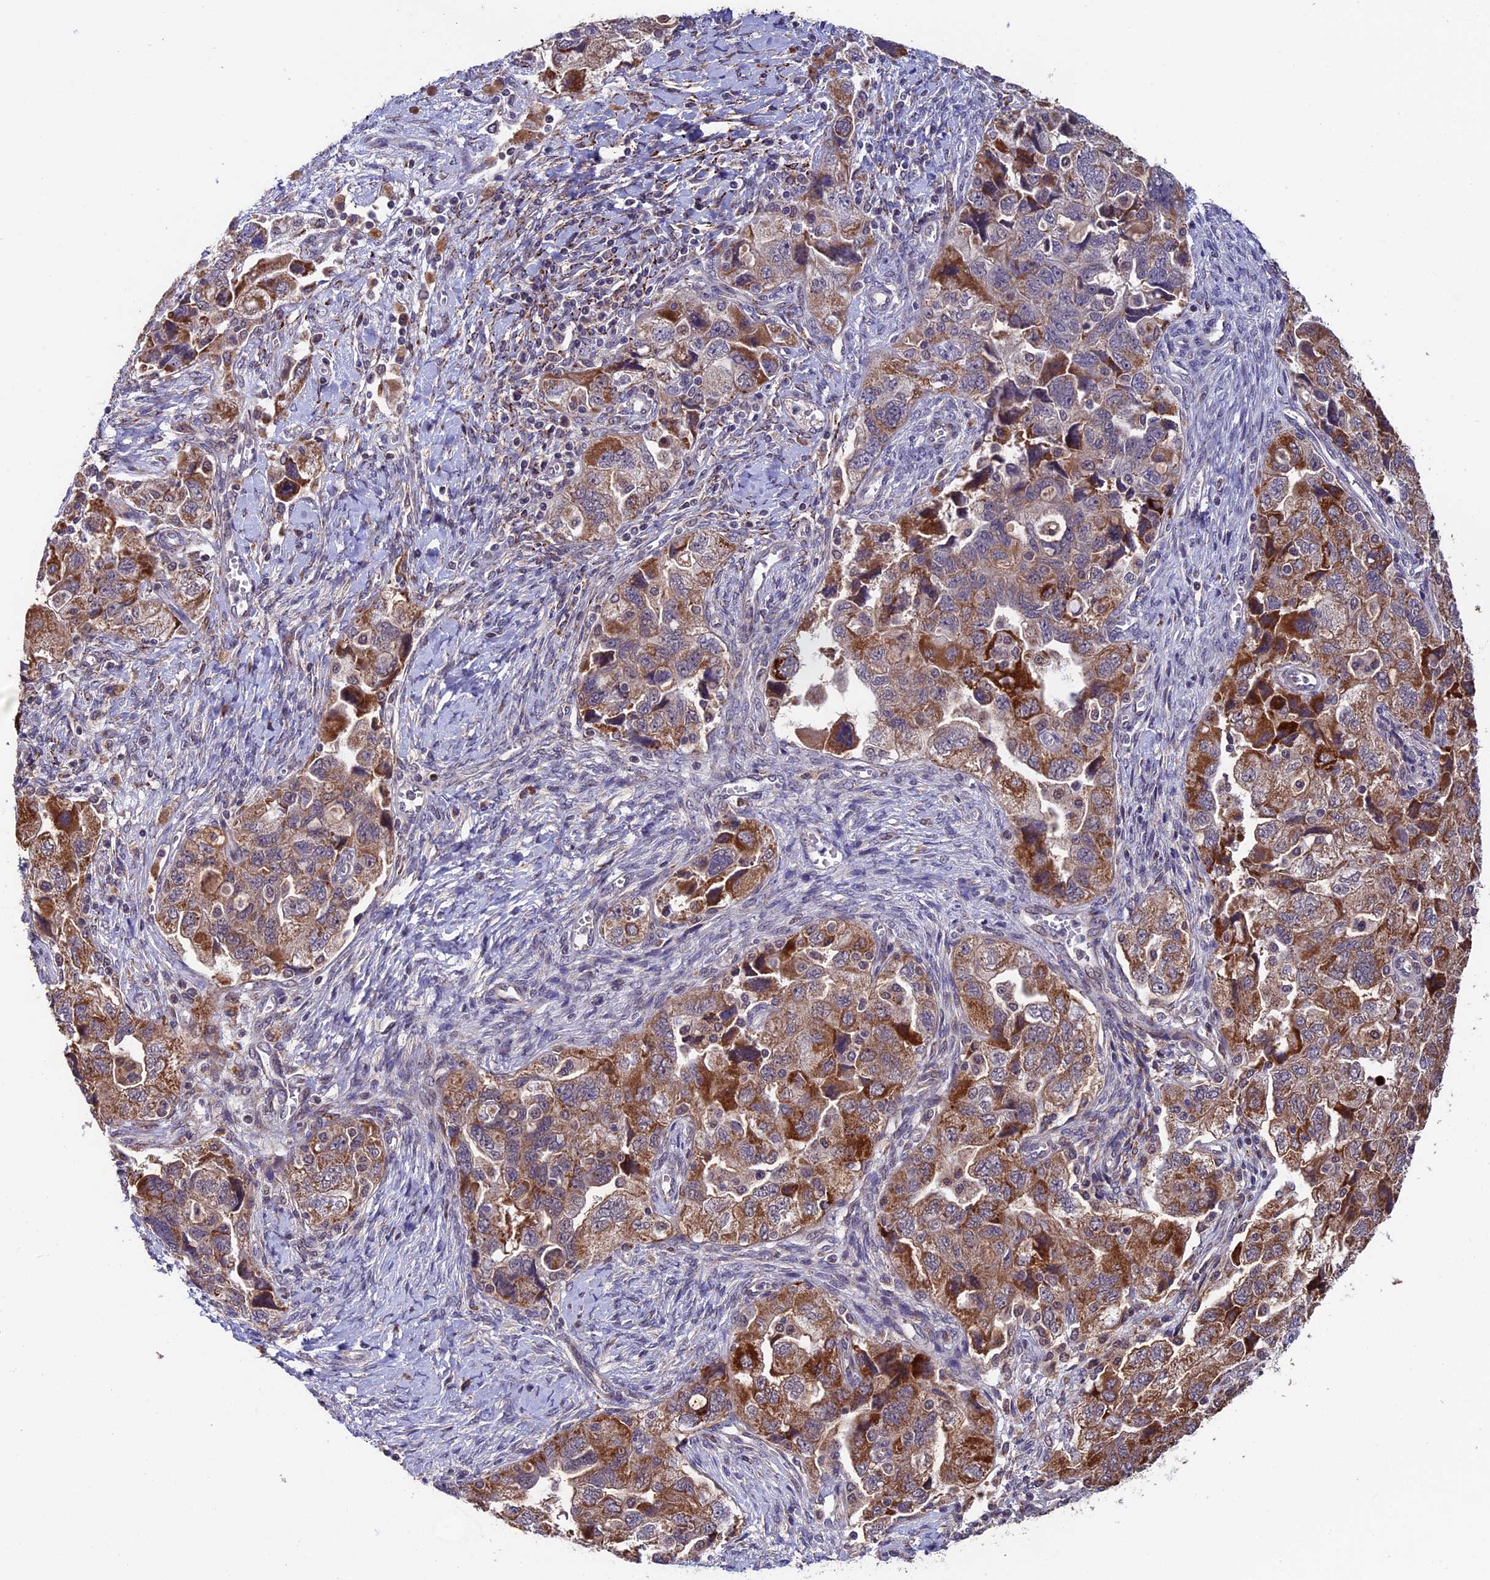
{"staining": {"intensity": "moderate", "quantity": ">75%", "location": "cytoplasmic/membranous"}, "tissue": "ovarian cancer", "cell_type": "Tumor cells", "image_type": "cancer", "snomed": [{"axis": "morphology", "description": "Carcinoma, NOS"}, {"axis": "morphology", "description": "Cystadenocarcinoma, serous, NOS"}, {"axis": "topography", "description": "Ovary"}], "caption": "Tumor cells show moderate cytoplasmic/membranous positivity in about >75% of cells in ovarian carcinoma.", "gene": "RNF17", "patient": {"sex": "female", "age": 69}}